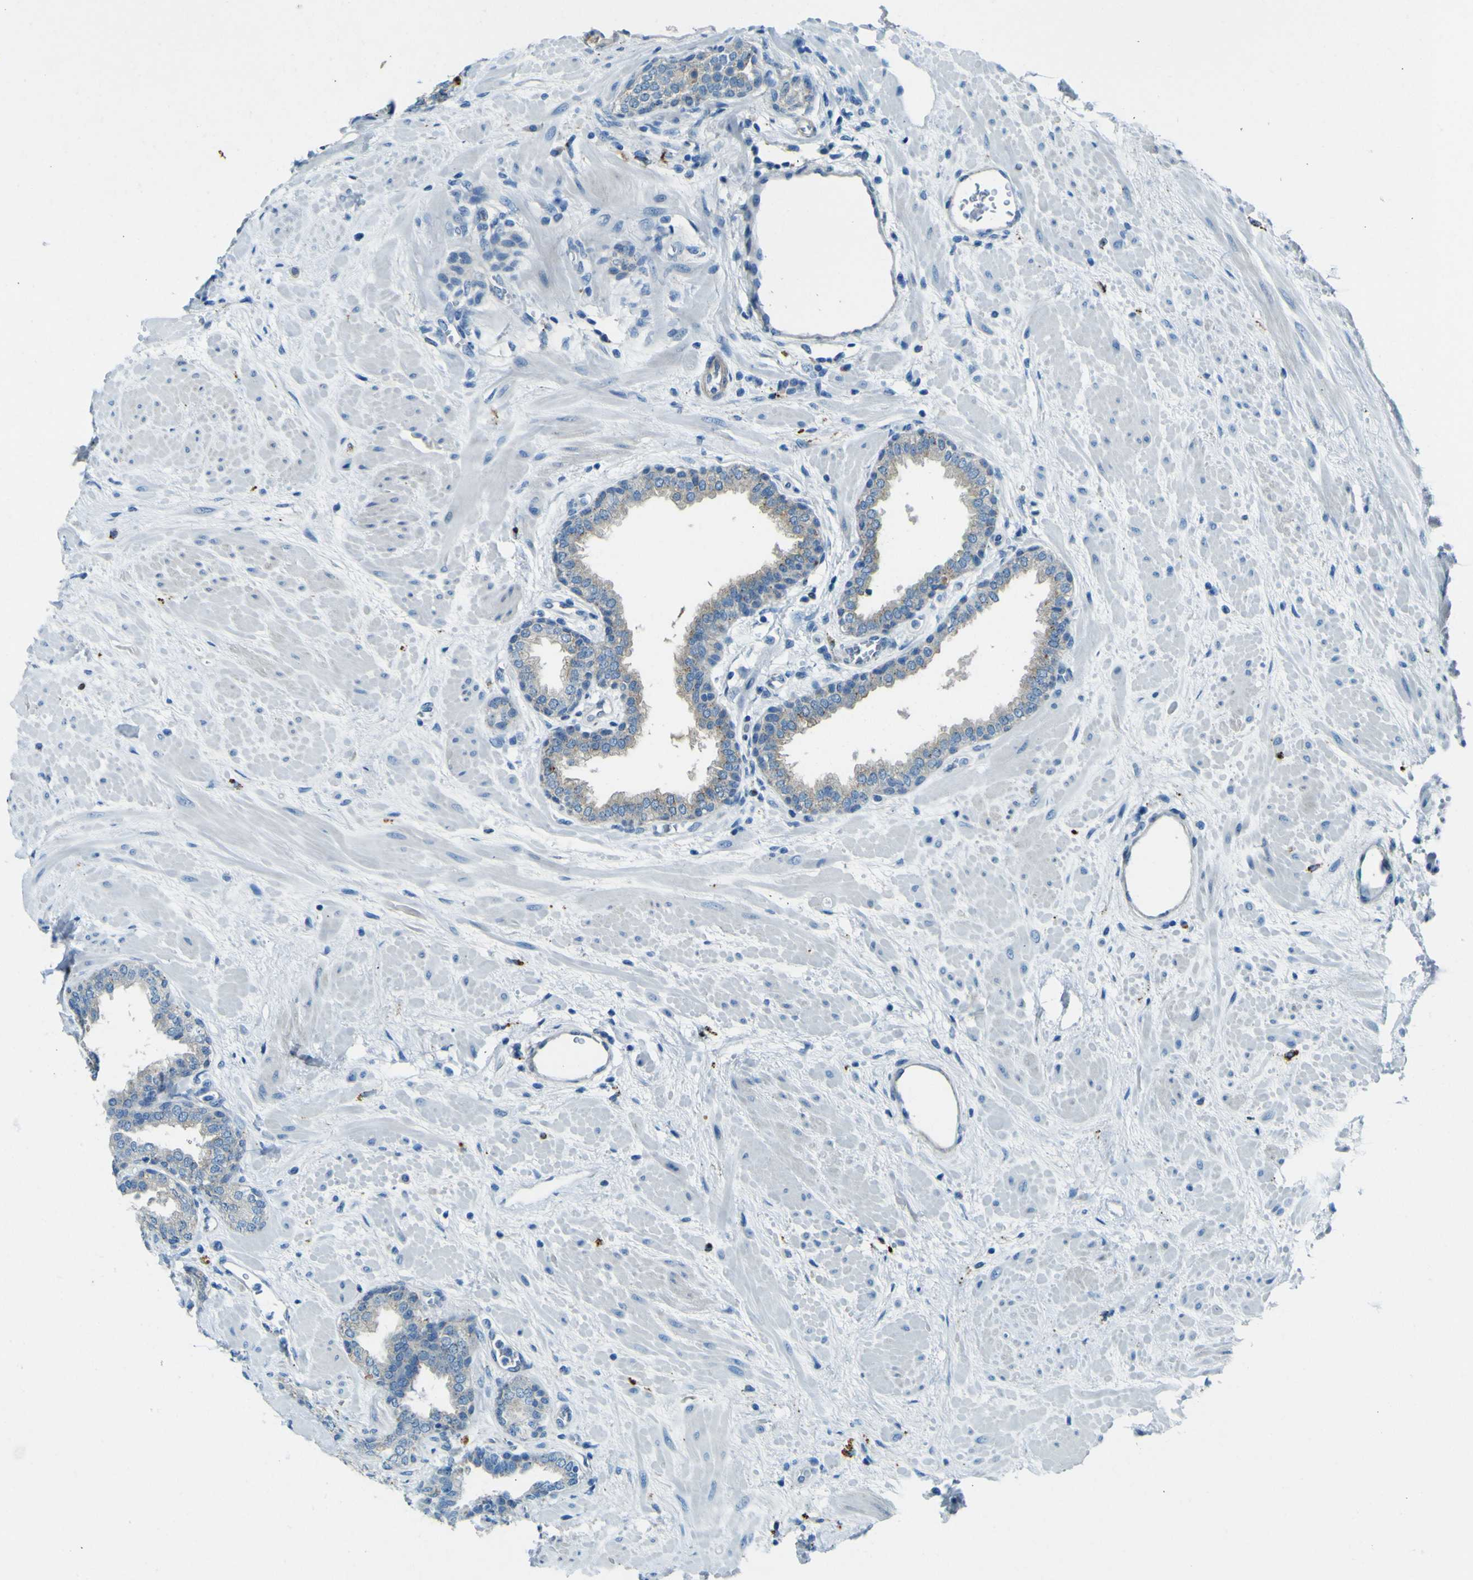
{"staining": {"intensity": "moderate", "quantity": "25%-75%", "location": "cytoplasmic/membranous"}, "tissue": "prostate", "cell_type": "Glandular cells", "image_type": "normal", "snomed": [{"axis": "morphology", "description": "Normal tissue, NOS"}, {"axis": "topography", "description": "Prostate"}], "caption": "IHC of normal prostate reveals medium levels of moderate cytoplasmic/membranous expression in about 25%-75% of glandular cells.", "gene": "PDE9A", "patient": {"sex": "male", "age": 51}}